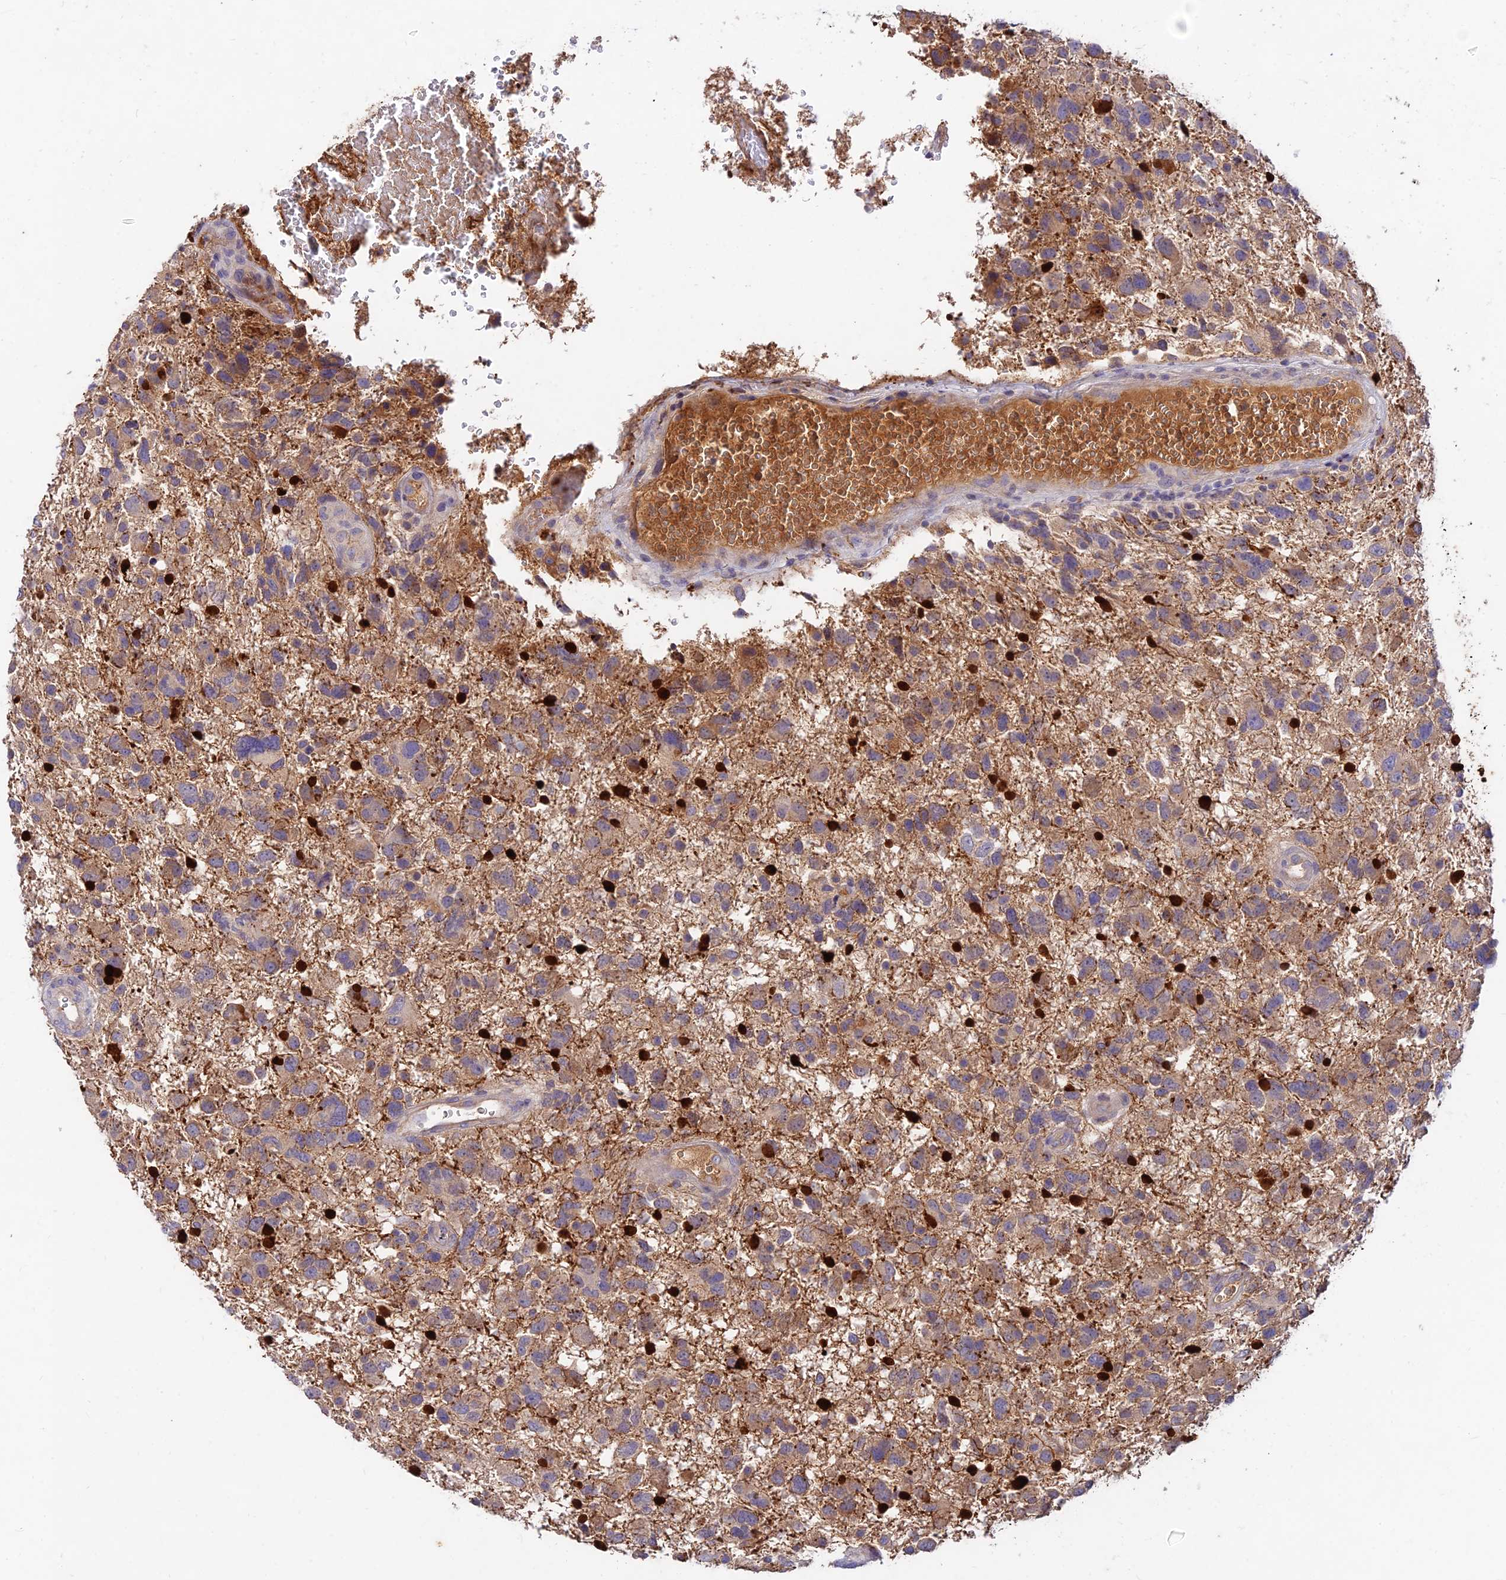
{"staining": {"intensity": "negative", "quantity": "none", "location": "none"}, "tissue": "glioma", "cell_type": "Tumor cells", "image_type": "cancer", "snomed": [{"axis": "morphology", "description": "Glioma, malignant, High grade"}, {"axis": "topography", "description": "Brain"}], "caption": "High power microscopy micrograph of an immunohistochemistry (IHC) histopathology image of glioma, revealing no significant positivity in tumor cells. (DAB (3,3'-diaminobenzidine) immunohistochemistry (IHC) visualized using brightfield microscopy, high magnification).", "gene": "ACSM5", "patient": {"sex": "male", "age": 61}}